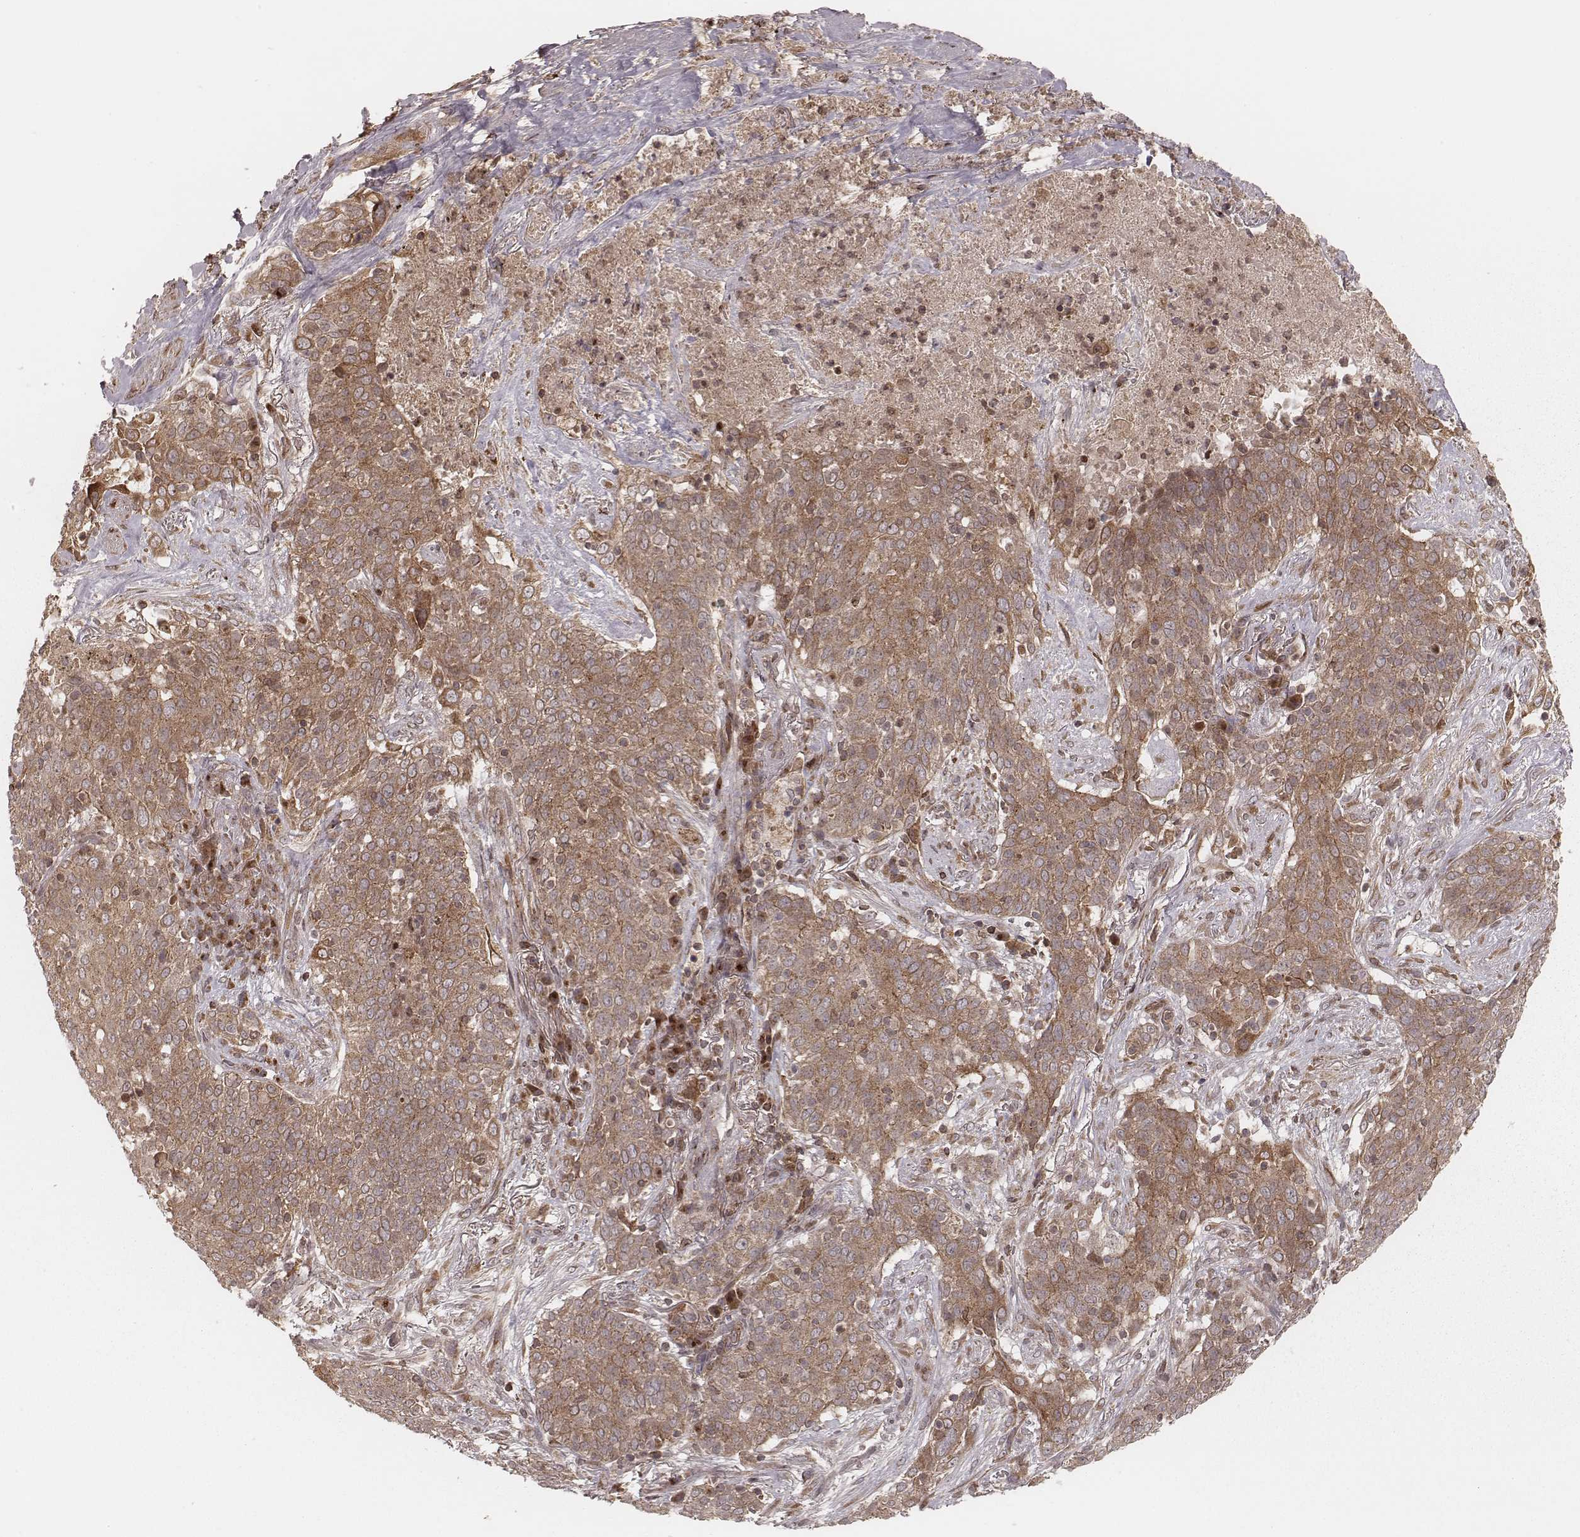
{"staining": {"intensity": "moderate", "quantity": ">75%", "location": "cytoplasmic/membranous"}, "tissue": "lung cancer", "cell_type": "Tumor cells", "image_type": "cancer", "snomed": [{"axis": "morphology", "description": "Squamous cell carcinoma, NOS"}, {"axis": "topography", "description": "Lung"}], "caption": "A histopathology image of human squamous cell carcinoma (lung) stained for a protein shows moderate cytoplasmic/membranous brown staining in tumor cells. (IHC, brightfield microscopy, high magnification).", "gene": "MYO19", "patient": {"sex": "male", "age": 82}}